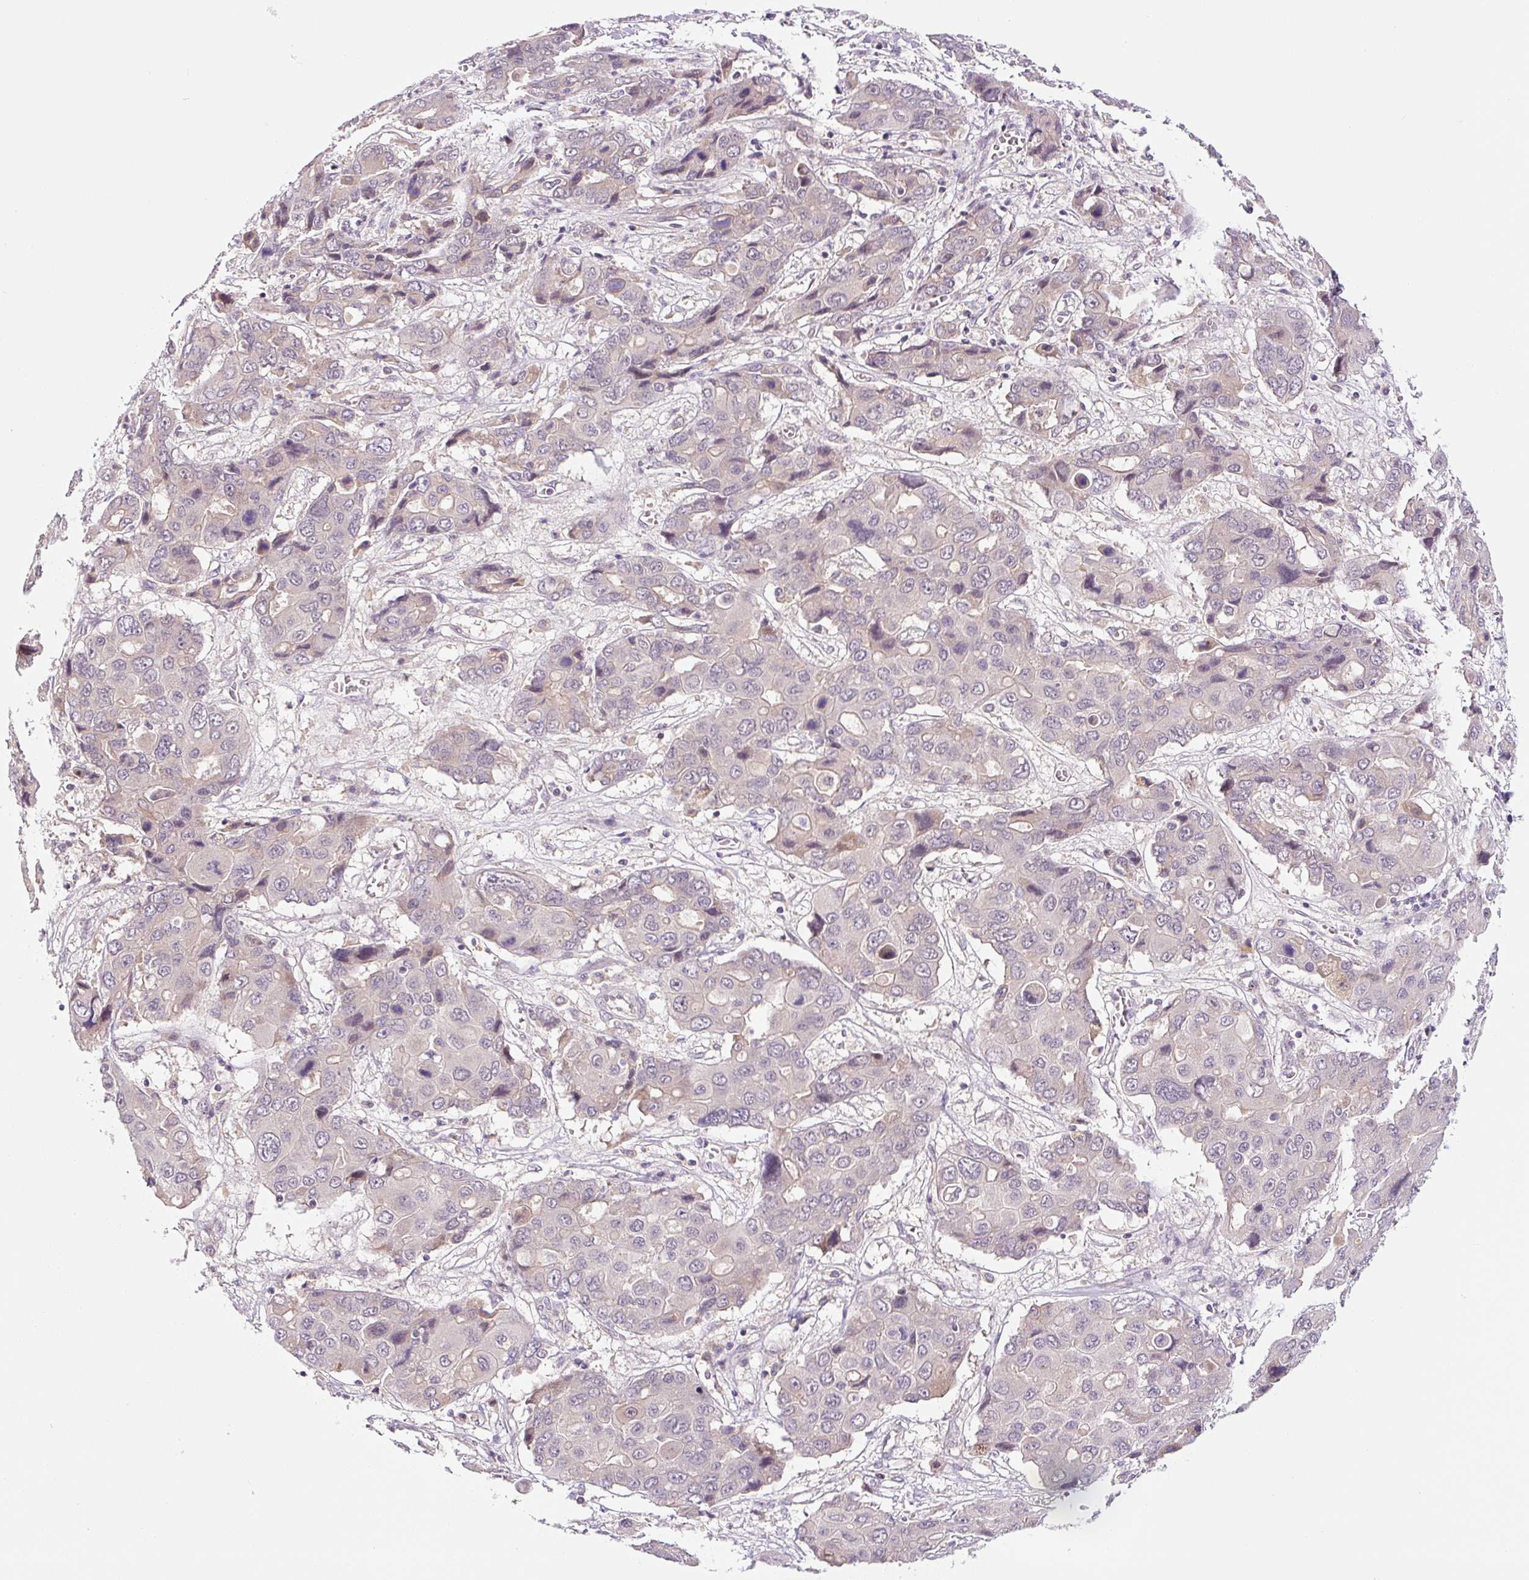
{"staining": {"intensity": "negative", "quantity": "none", "location": "none"}, "tissue": "liver cancer", "cell_type": "Tumor cells", "image_type": "cancer", "snomed": [{"axis": "morphology", "description": "Cholangiocarcinoma"}, {"axis": "topography", "description": "Liver"}], "caption": "There is no significant positivity in tumor cells of cholangiocarcinoma (liver).", "gene": "PRKAA2", "patient": {"sex": "male", "age": 67}}